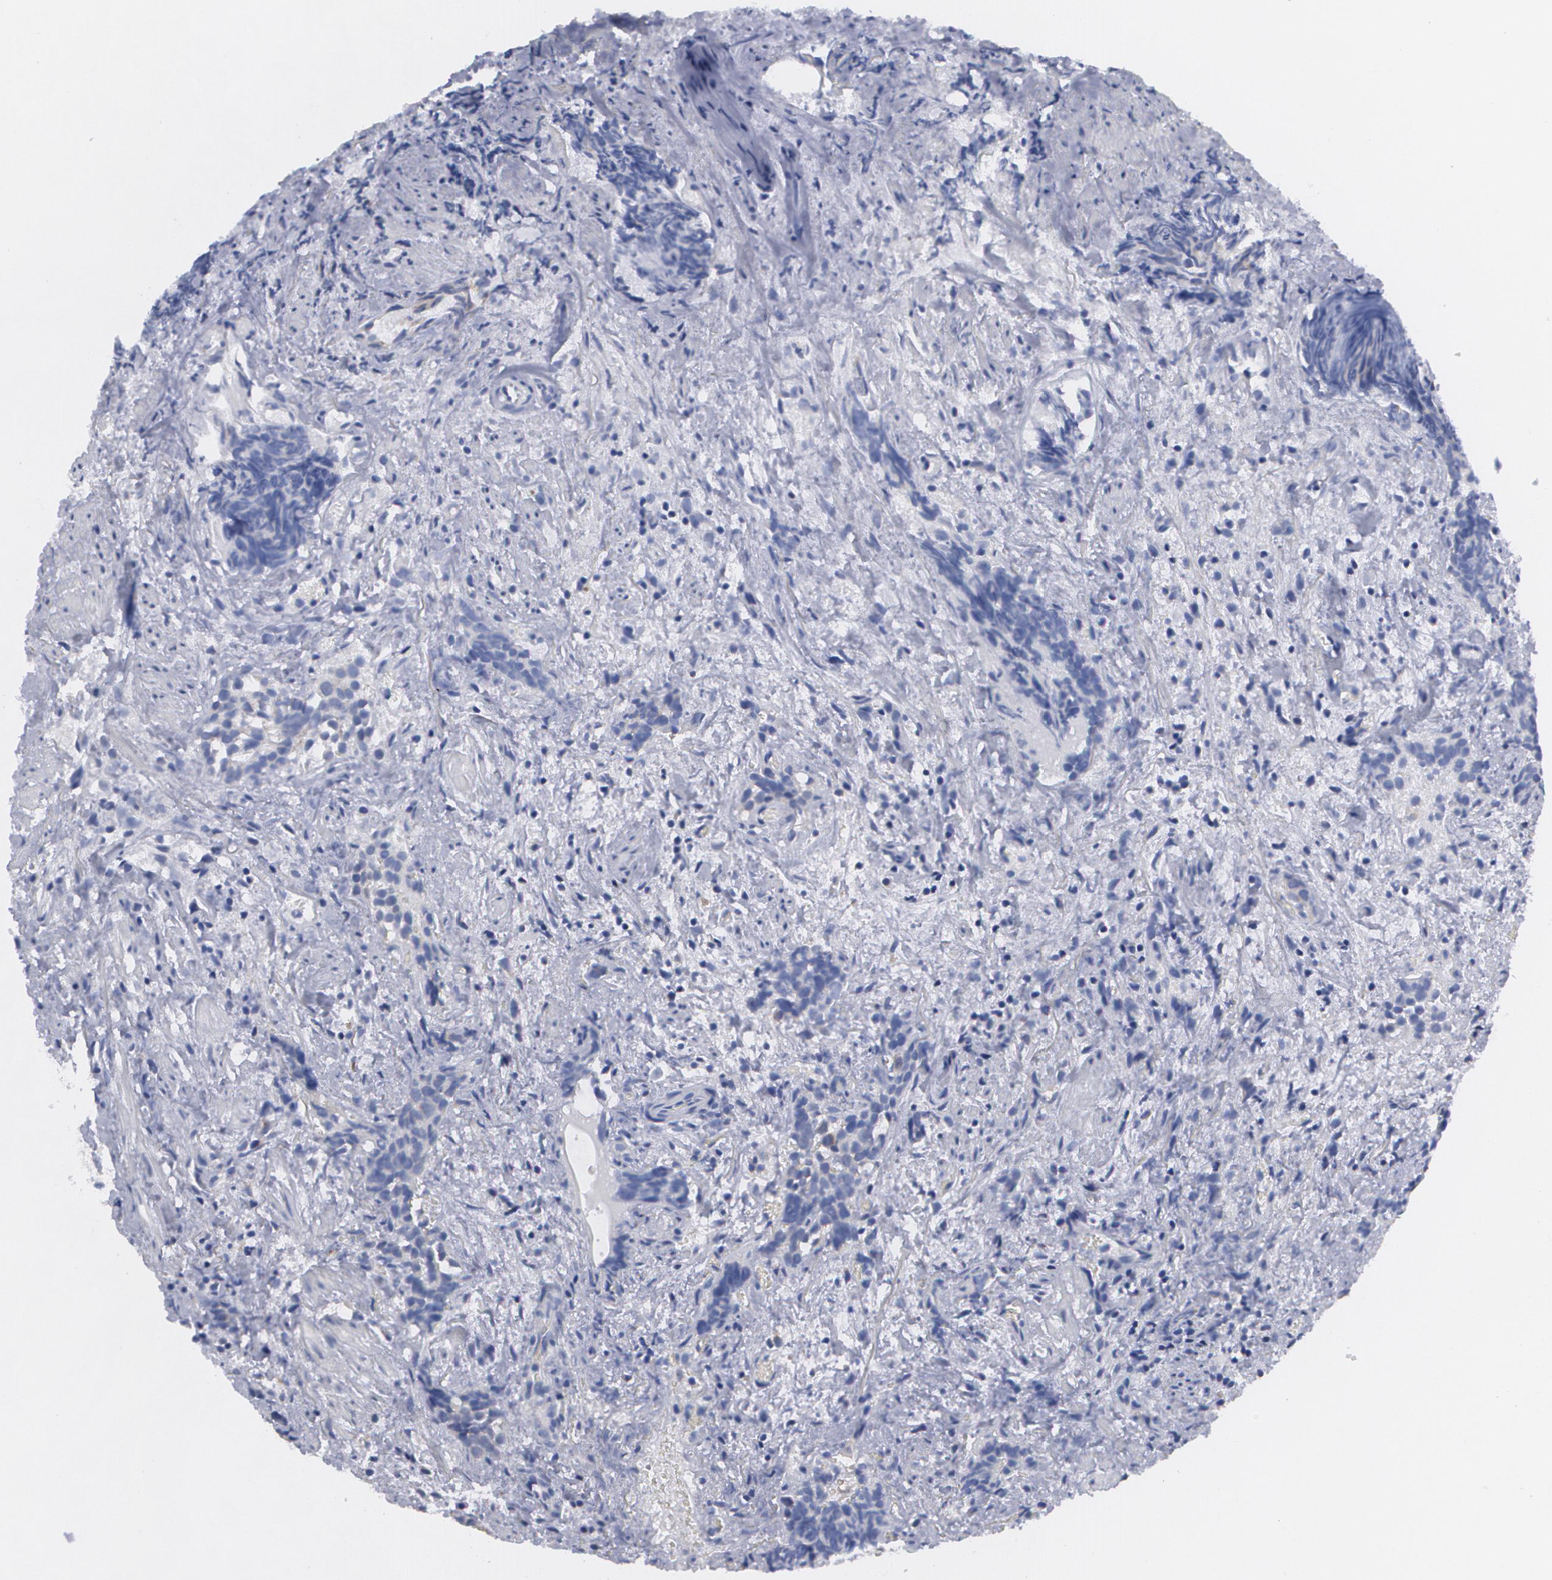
{"staining": {"intensity": "weak", "quantity": ">75%", "location": "cytoplasmic/membranous"}, "tissue": "urothelial cancer", "cell_type": "Tumor cells", "image_type": "cancer", "snomed": [{"axis": "morphology", "description": "Urothelial carcinoma, High grade"}, {"axis": "topography", "description": "Urinary bladder"}], "caption": "Immunohistochemical staining of urothelial carcinoma (high-grade) displays low levels of weak cytoplasmic/membranous positivity in about >75% of tumor cells. (IHC, brightfield microscopy, high magnification).", "gene": "MBNL3", "patient": {"sex": "female", "age": 78}}